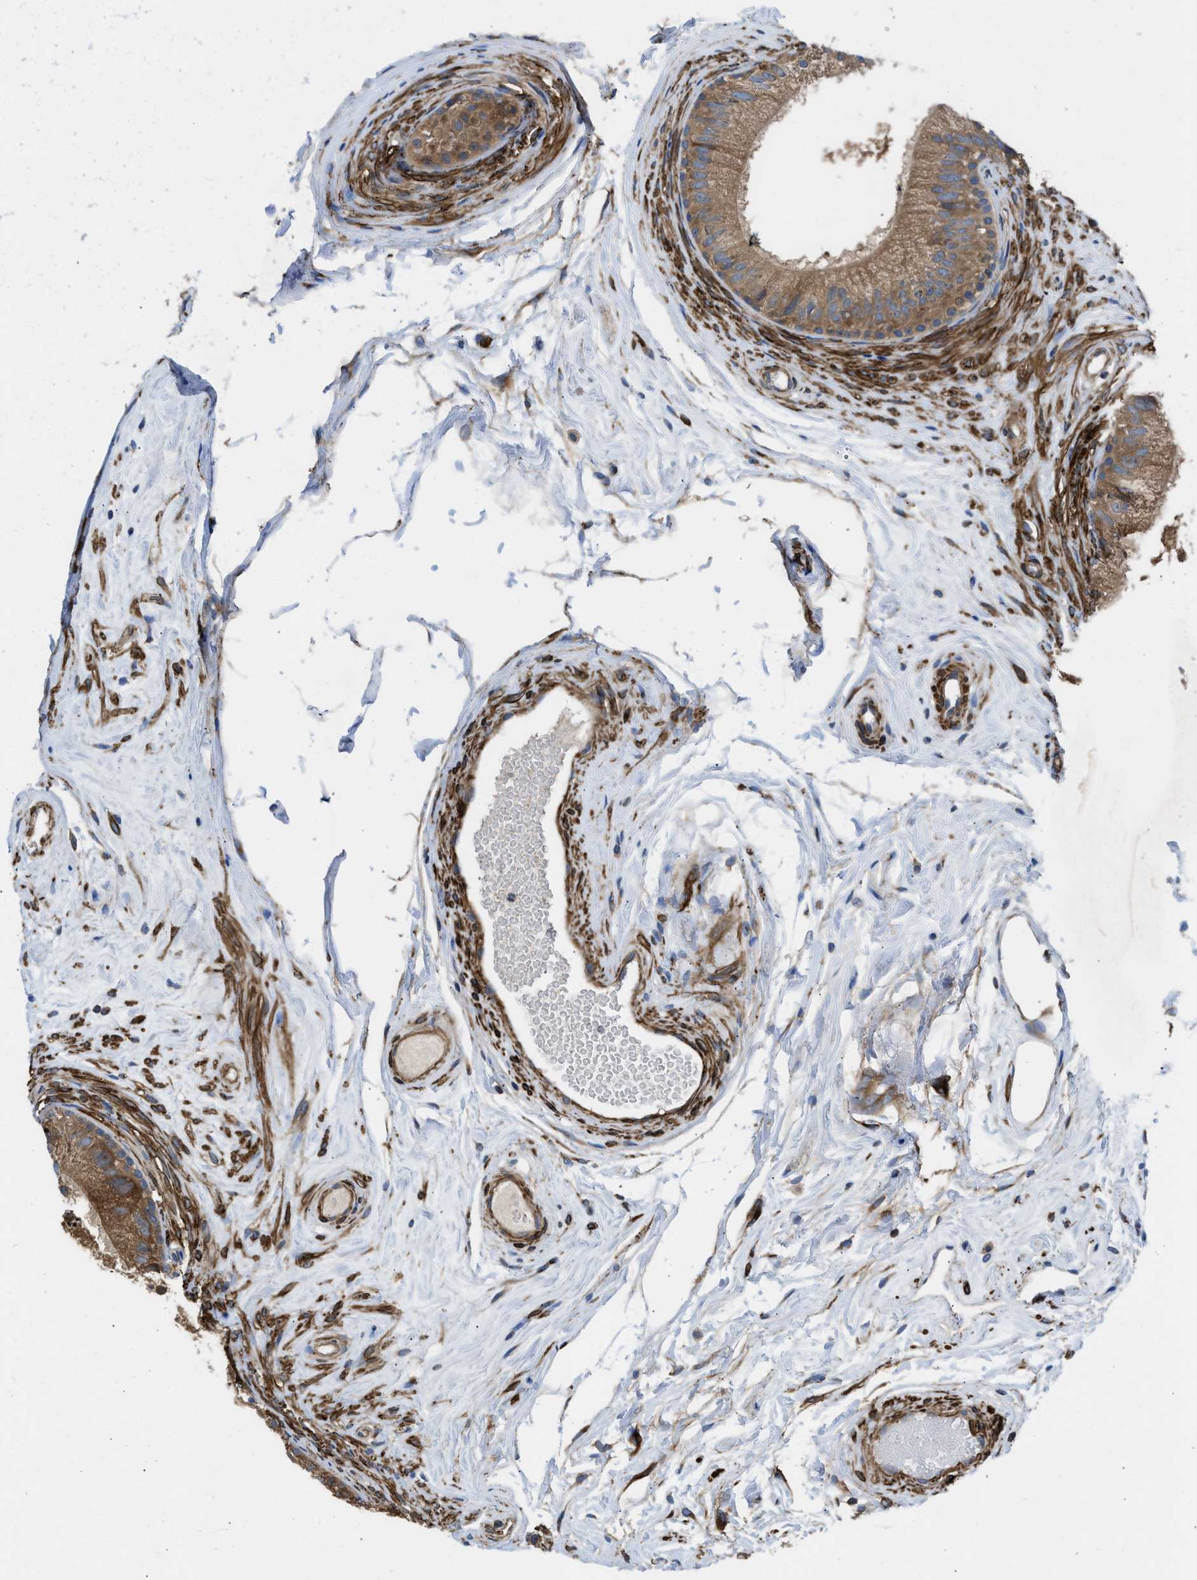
{"staining": {"intensity": "moderate", "quantity": ">75%", "location": "cytoplasmic/membranous"}, "tissue": "epididymis", "cell_type": "Glandular cells", "image_type": "normal", "snomed": [{"axis": "morphology", "description": "Normal tissue, NOS"}, {"axis": "topography", "description": "Epididymis"}], "caption": "Protein staining of normal epididymis reveals moderate cytoplasmic/membranous staining in approximately >75% of glandular cells. (brown staining indicates protein expression, while blue staining denotes nuclei).", "gene": "CHKB", "patient": {"sex": "male", "age": 56}}